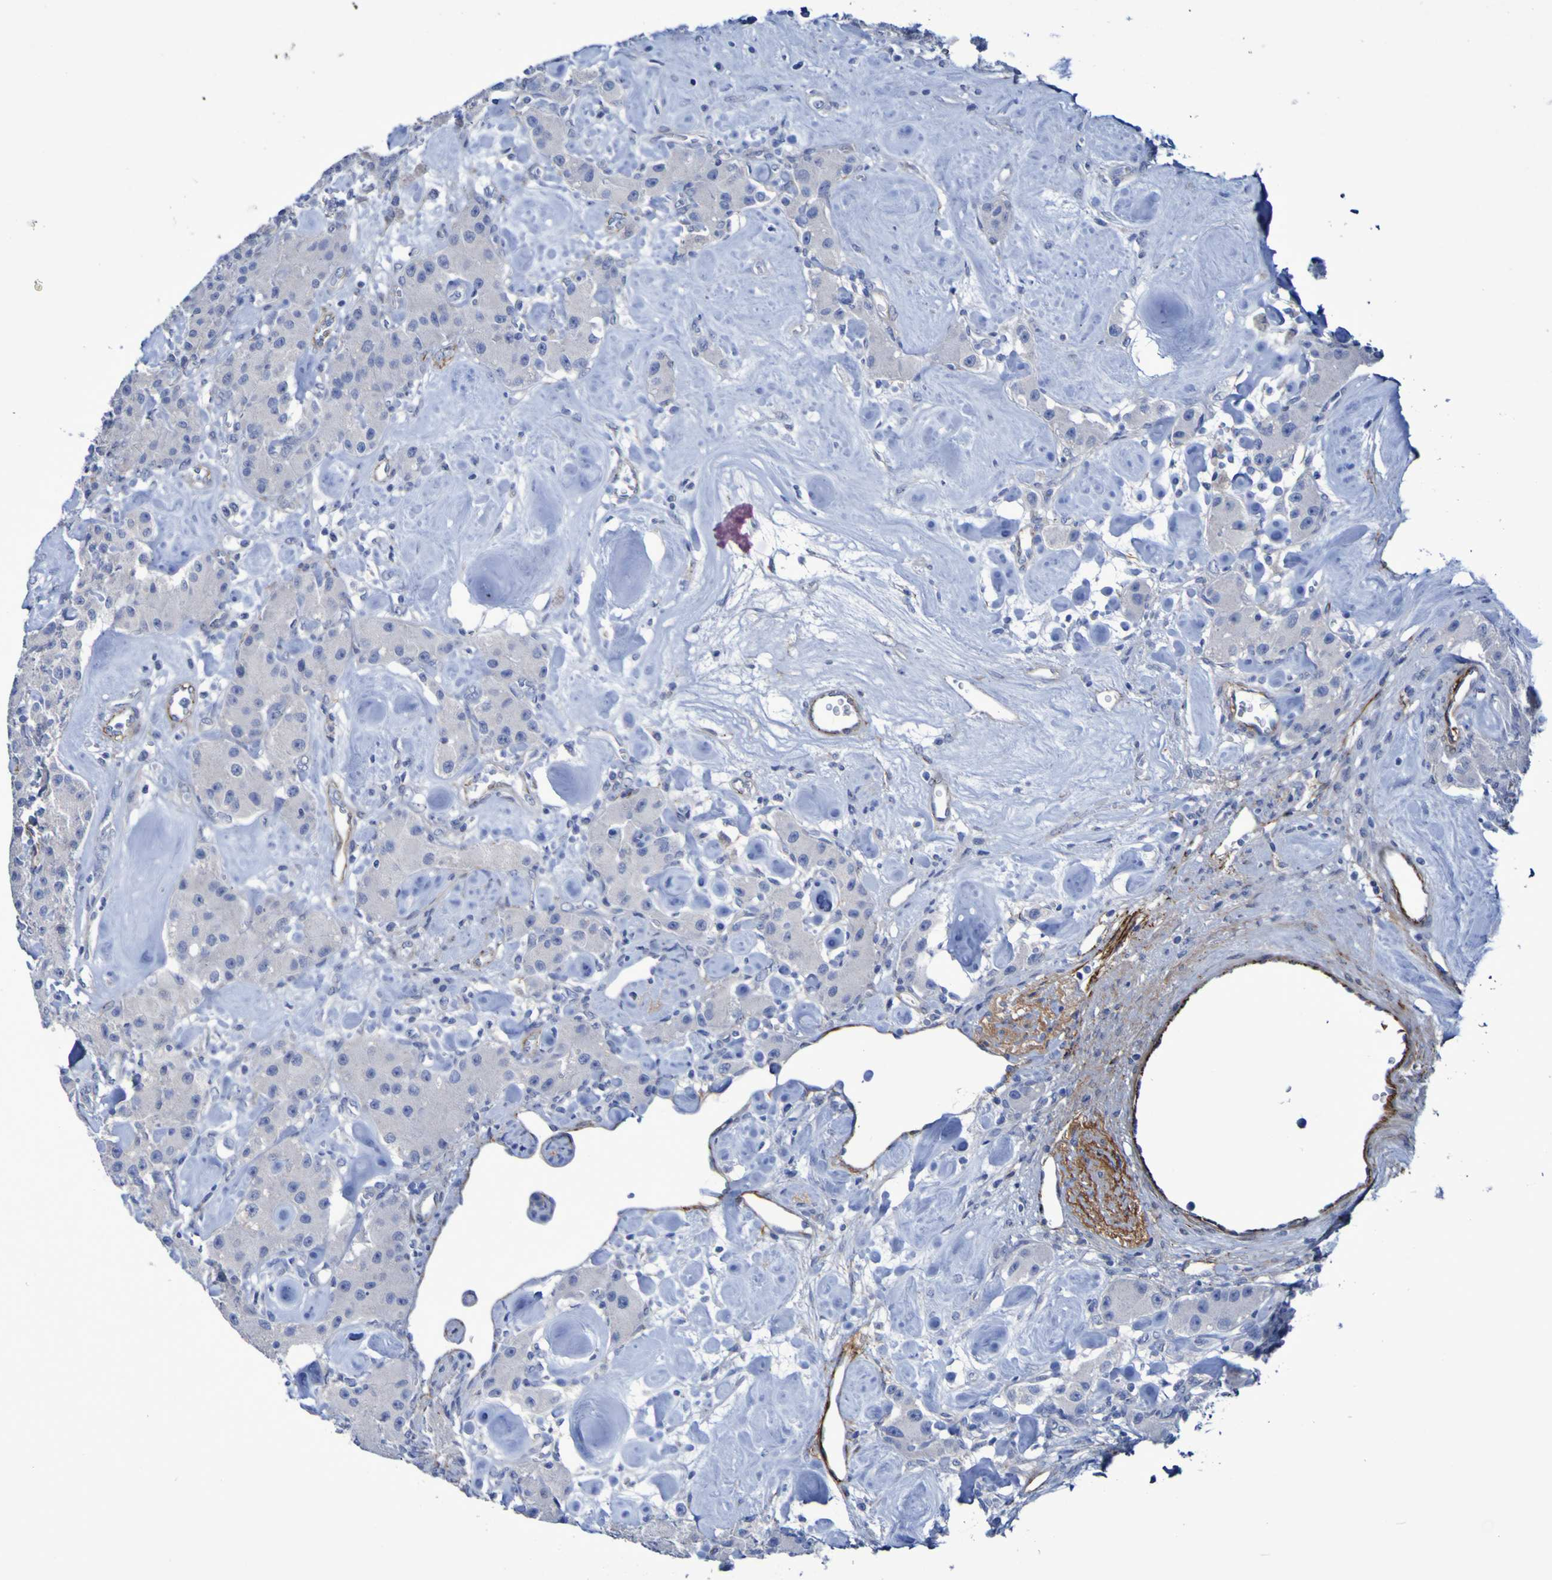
{"staining": {"intensity": "negative", "quantity": "none", "location": "none"}, "tissue": "carcinoid", "cell_type": "Tumor cells", "image_type": "cancer", "snomed": [{"axis": "morphology", "description": "Carcinoid, malignant, NOS"}, {"axis": "topography", "description": "Pancreas"}], "caption": "IHC histopathology image of carcinoid stained for a protein (brown), which displays no staining in tumor cells.", "gene": "LPP", "patient": {"sex": "male", "age": 41}}